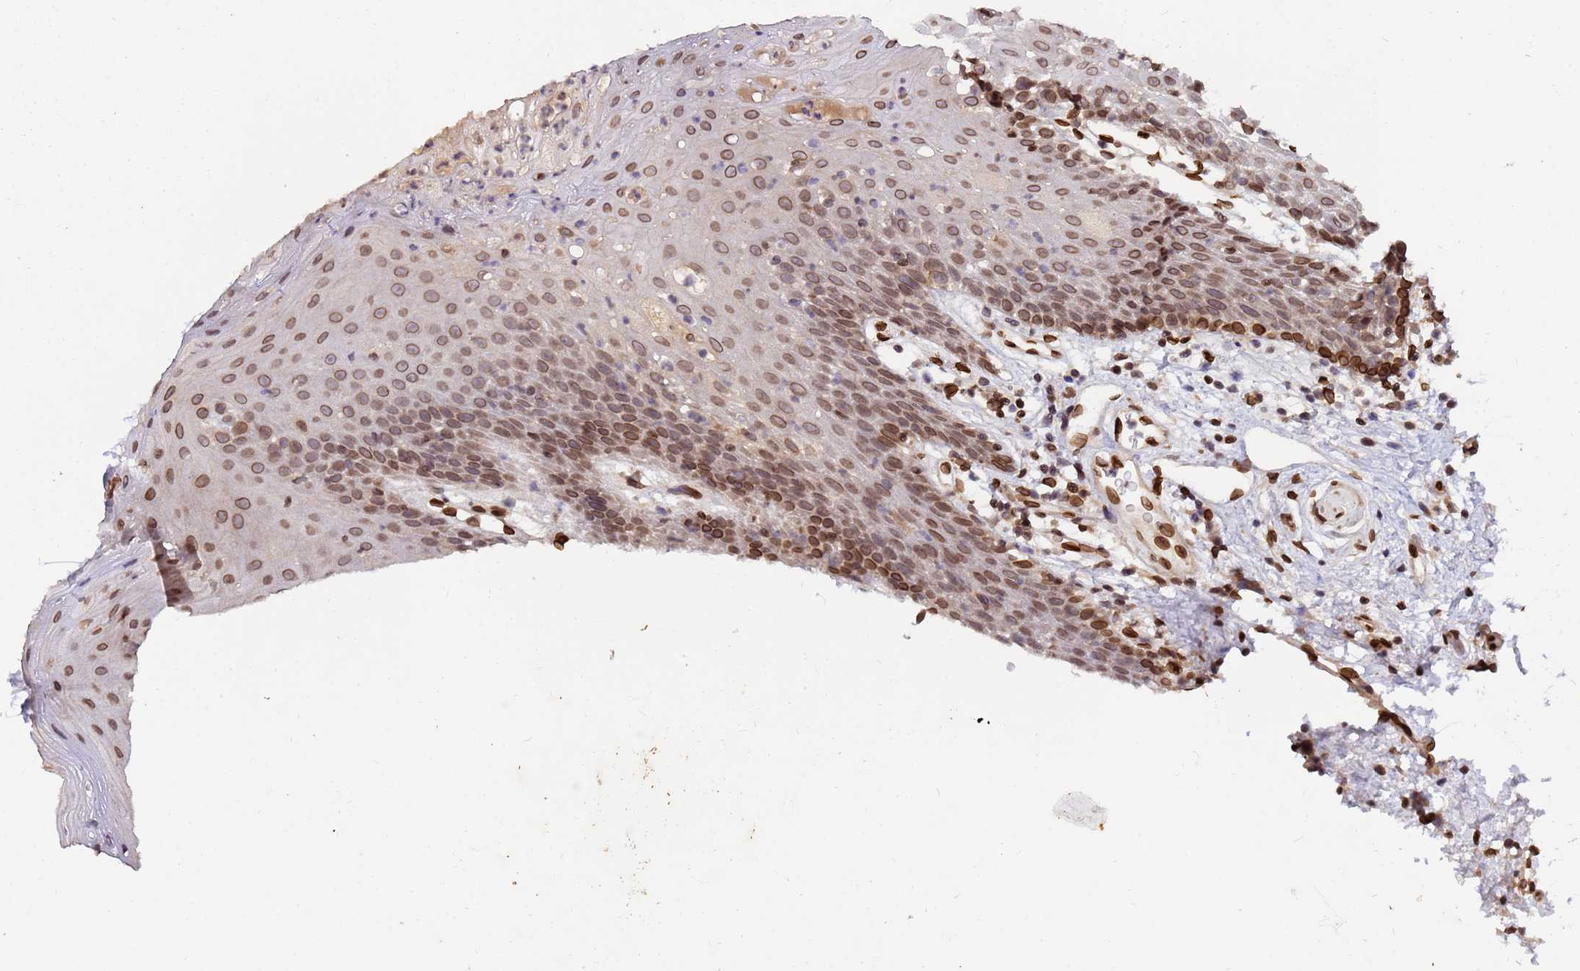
{"staining": {"intensity": "moderate", "quantity": ">75%", "location": "cytoplasmic/membranous,nuclear"}, "tissue": "oral mucosa", "cell_type": "Squamous epithelial cells", "image_type": "normal", "snomed": [{"axis": "morphology", "description": "Normal tissue, NOS"}, {"axis": "topography", "description": "Oral tissue"}, {"axis": "topography", "description": "Tounge, NOS"}], "caption": "Benign oral mucosa displays moderate cytoplasmic/membranous,nuclear expression in approximately >75% of squamous epithelial cells.", "gene": "GPR135", "patient": {"sex": "female", "age": 59}}